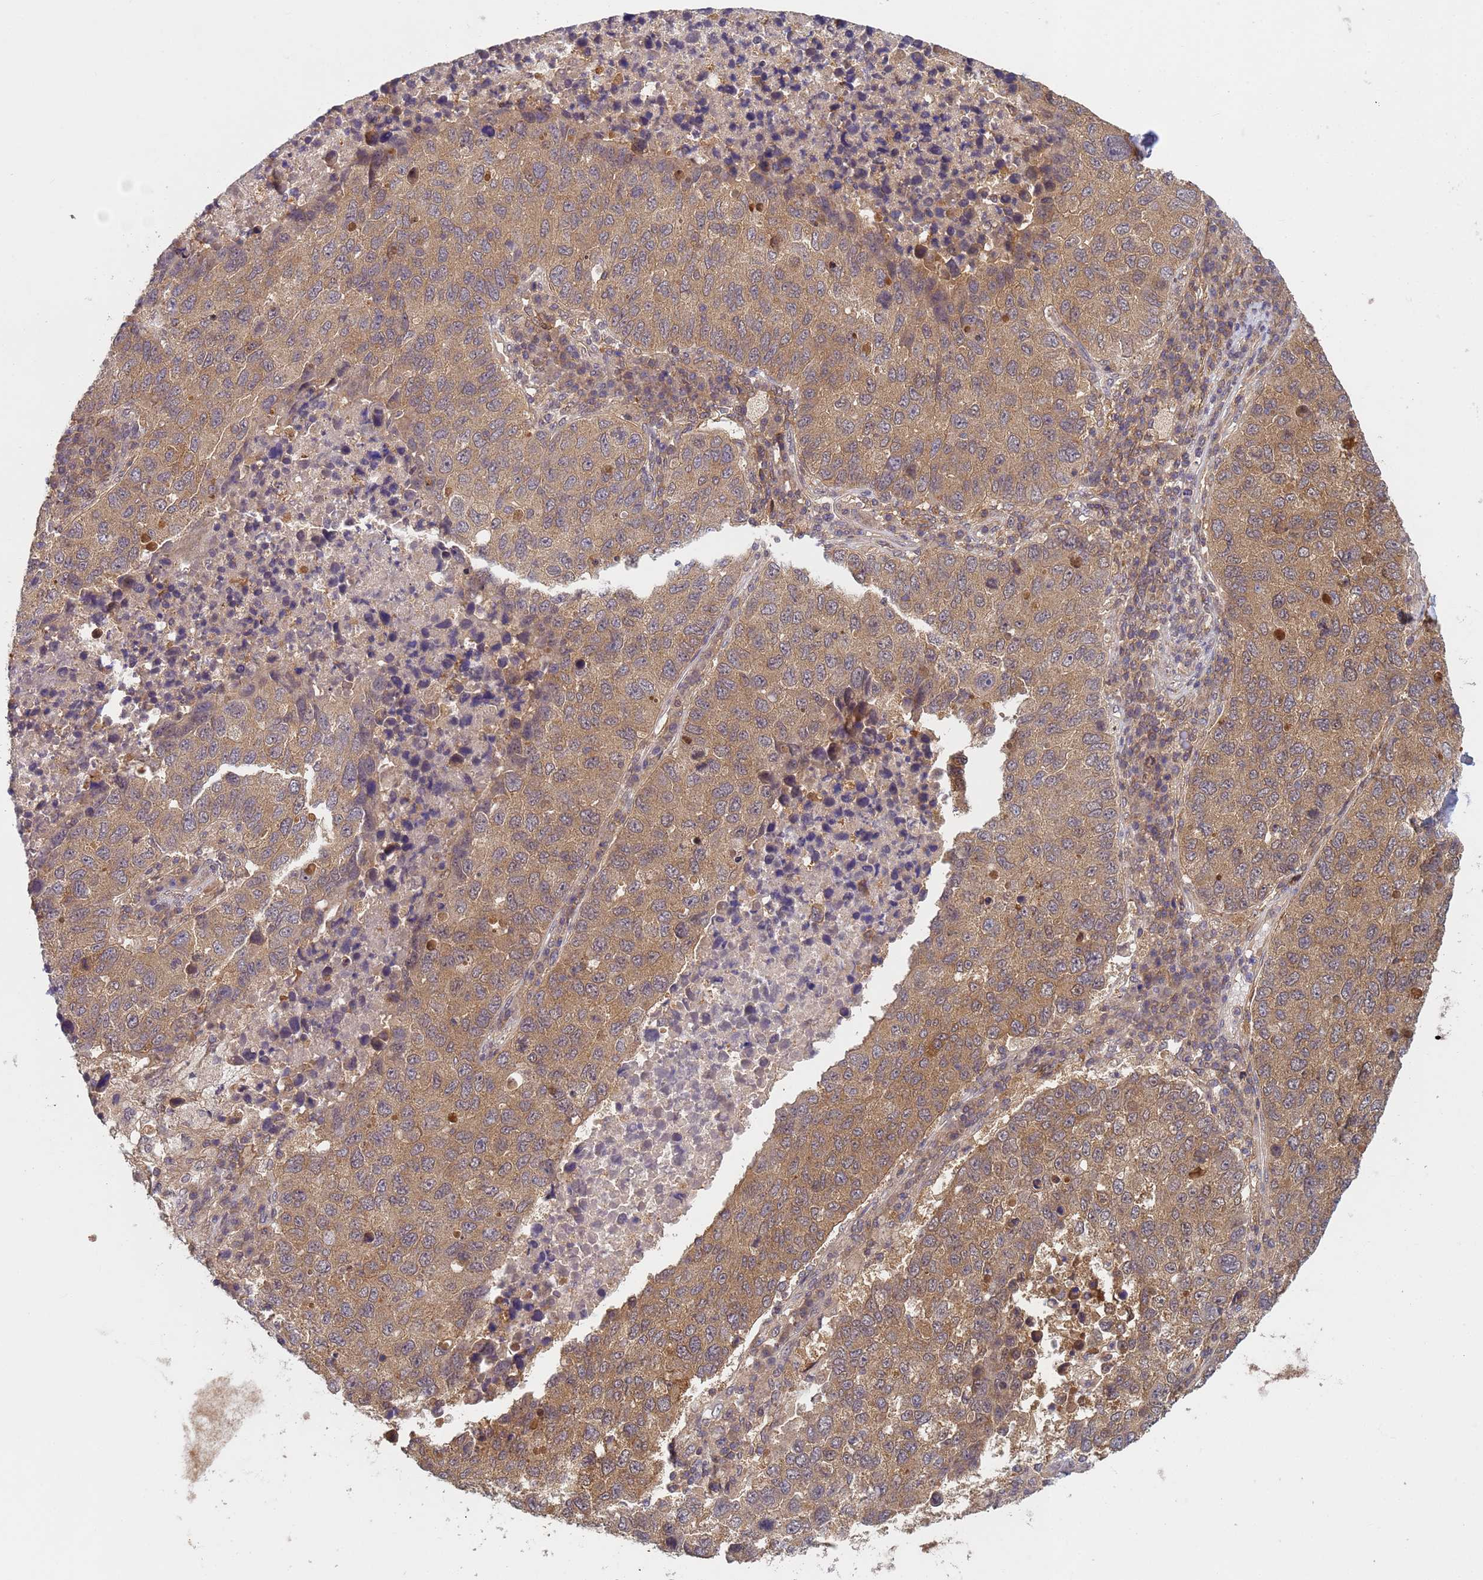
{"staining": {"intensity": "moderate", "quantity": "25%-75%", "location": "cytoplasmic/membranous"}, "tissue": "lung cancer", "cell_type": "Tumor cells", "image_type": "cancer", "snomed": [{"axis": "morphology", "description": "Squamous cell carcinoma, NOS"}, {"axis": "topography", "description": "Lung"}], "caption": "DAB immunohistochemical staining of human lung squamous cell carcinoma displays moderate cytoplasmic/membranous protein staining in approximately 25%-75% of tumor cells. (IHC, brightfield microscopy, high magnification).", "gene": "NPEPPS", "patient": {"sex": "male", "age": 73}}